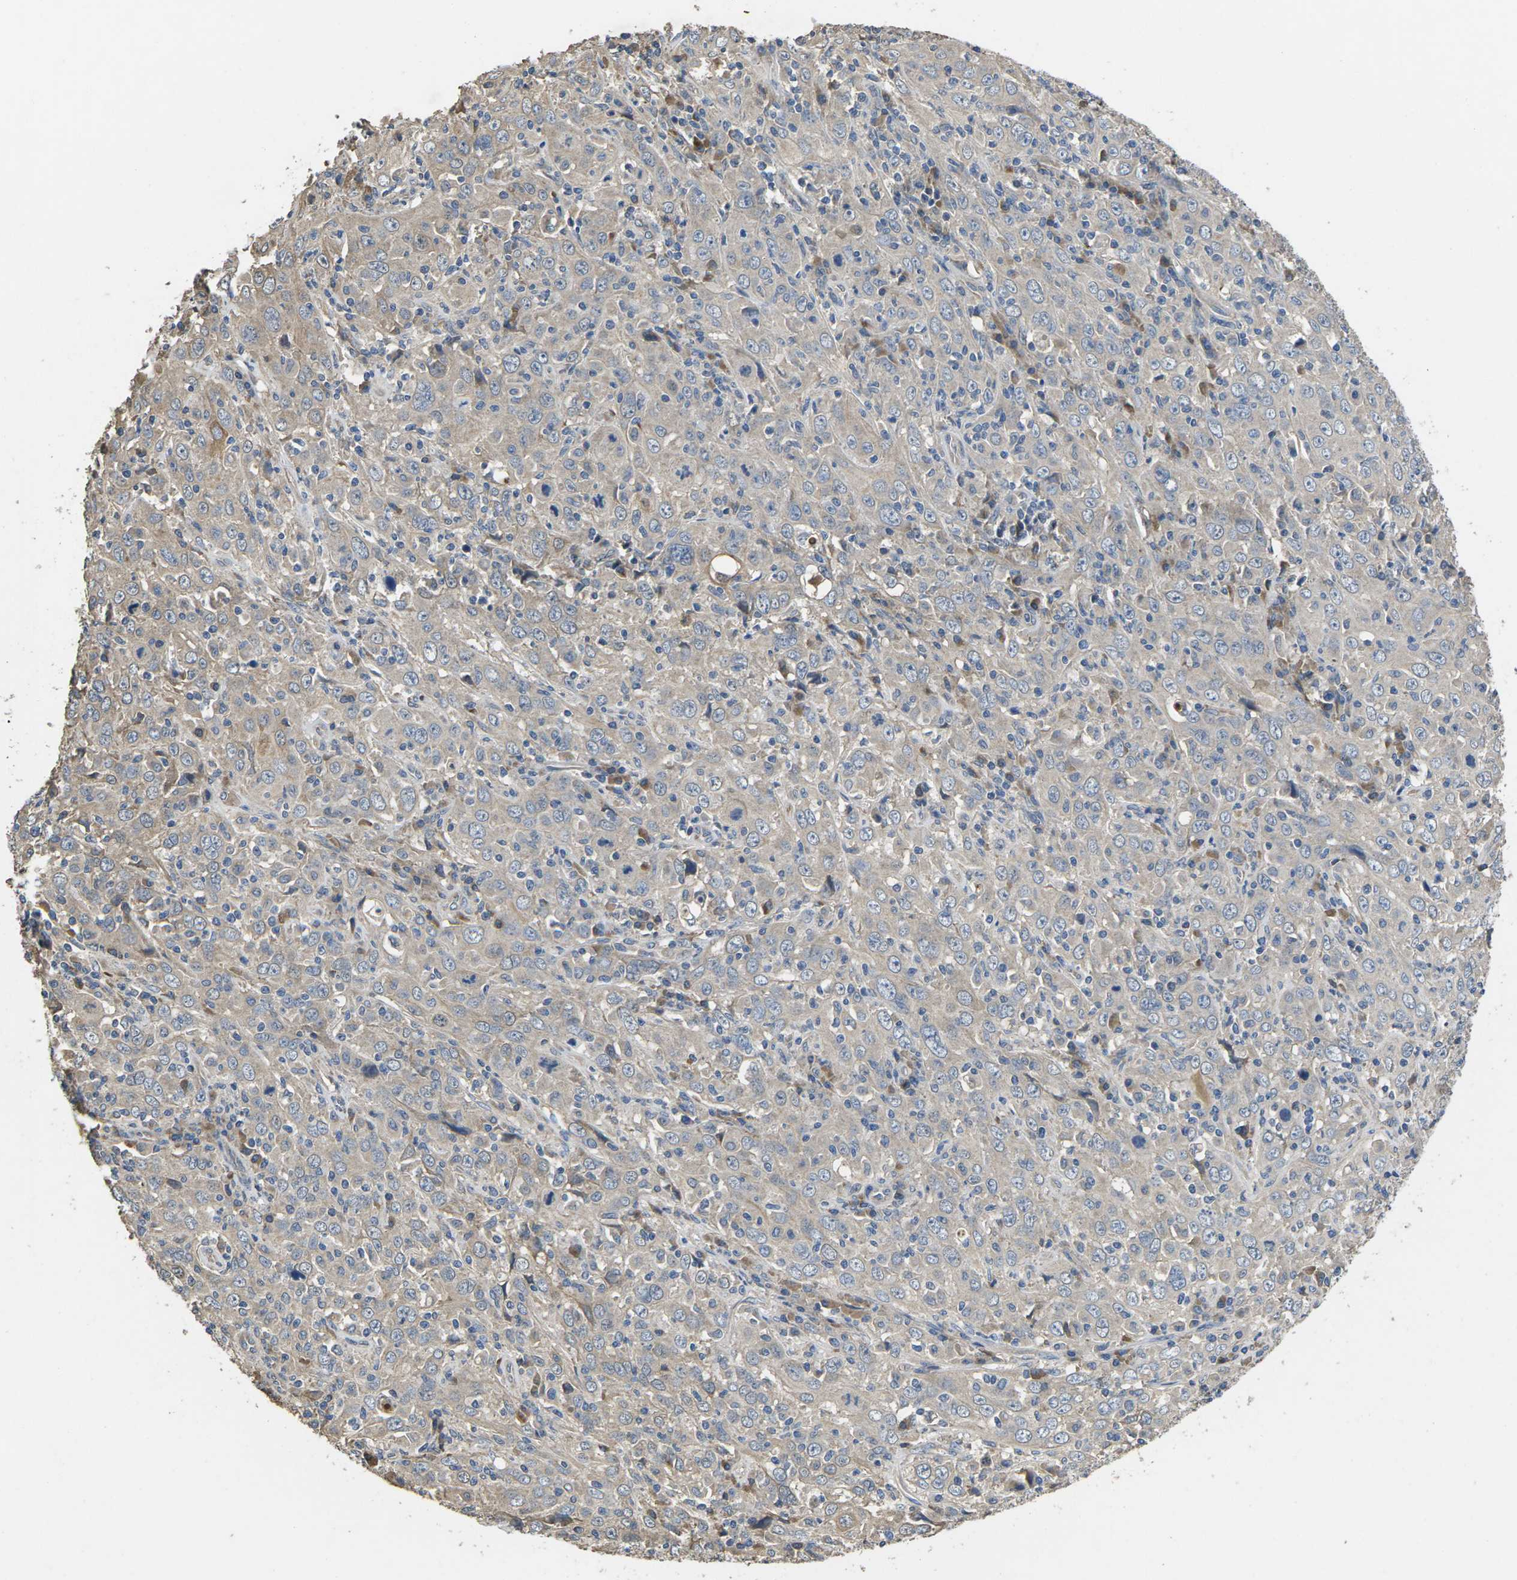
{"staining": {"intensity": "negative", "quantity": "none", "location": "none"}, "tissue": "cervical cancer", "cell_type": "Tumor cells", "image_type": "cancer", "snomed": [{"axis": "morphology", "description": "Squamous cell carcinoma, NOS"}, {"axis": "topography", "description": "Cervix"}], "caption": "This histopathology image is of cervical cancer (squamous cell carcinoma) stained with immunohistochemistry to label a protein in brown with the nuclei are counter-stained blue. There is no staining in tumor cells.", "gene": "B4GAT1", "patient": {"sex": "female", "age": 46}}